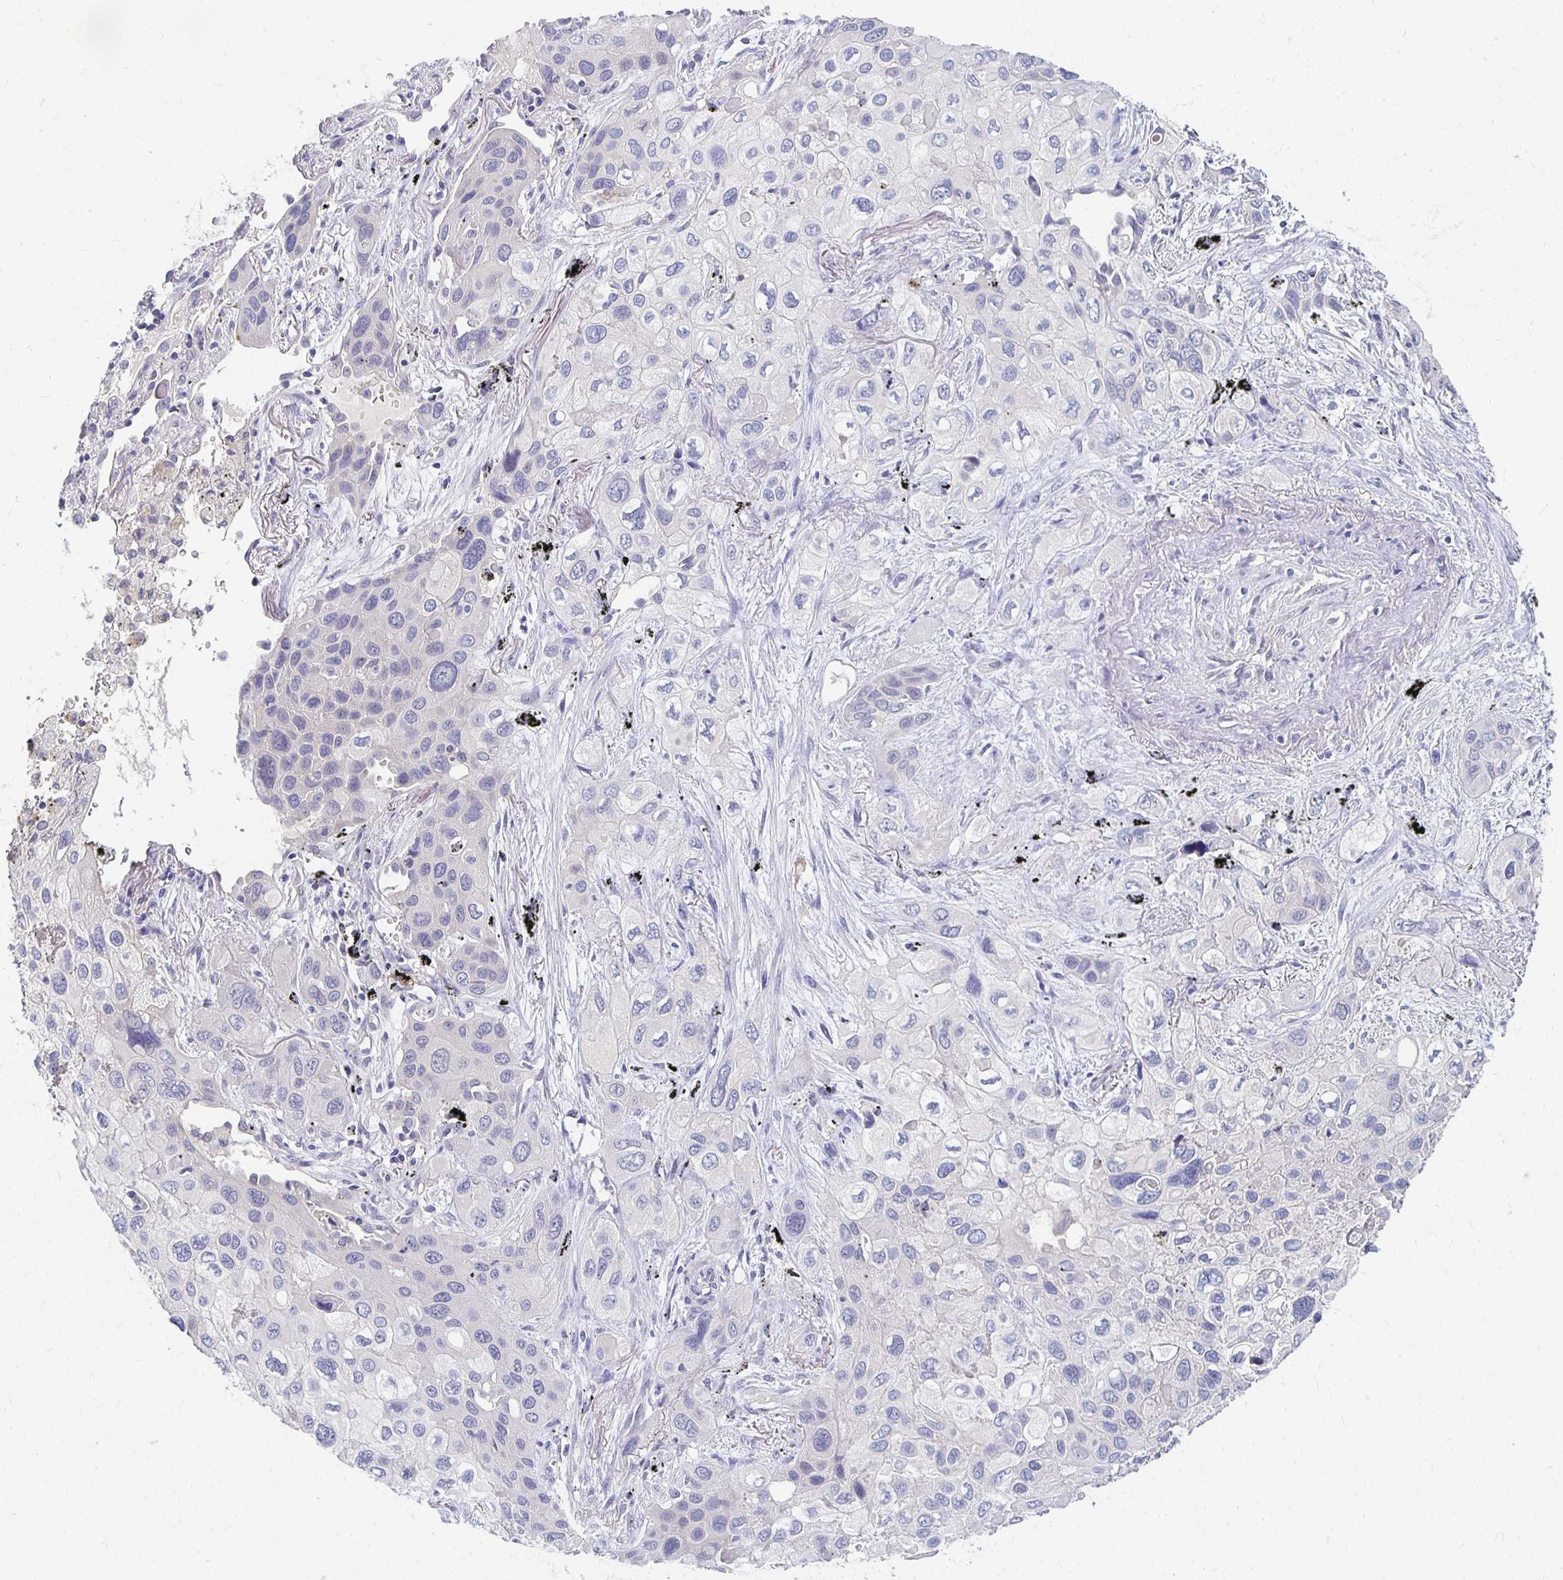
{"staining": {"intensity": "negative", "quantity": "none", "location": "none"}, "tissue": "lung cancer", "cell_type": "Tumor cells", "image_type": "cancer", "snomed": [{"axis": "morphology", "description": "Squamous cell carcinoma, NOS"}, {"axis": "morphology", "description": "Squamous cell carcinoma, metastatic, NOS"}, {"axis": "topography", "description": "Lung"}], "caption": "Lung metastatic squamous cell carcinoma was stained to show a protein in brown. There is no significant positivity in tumor cells.", "gene": "FKRP", "patient": {"sex": "male", "age": 59}}